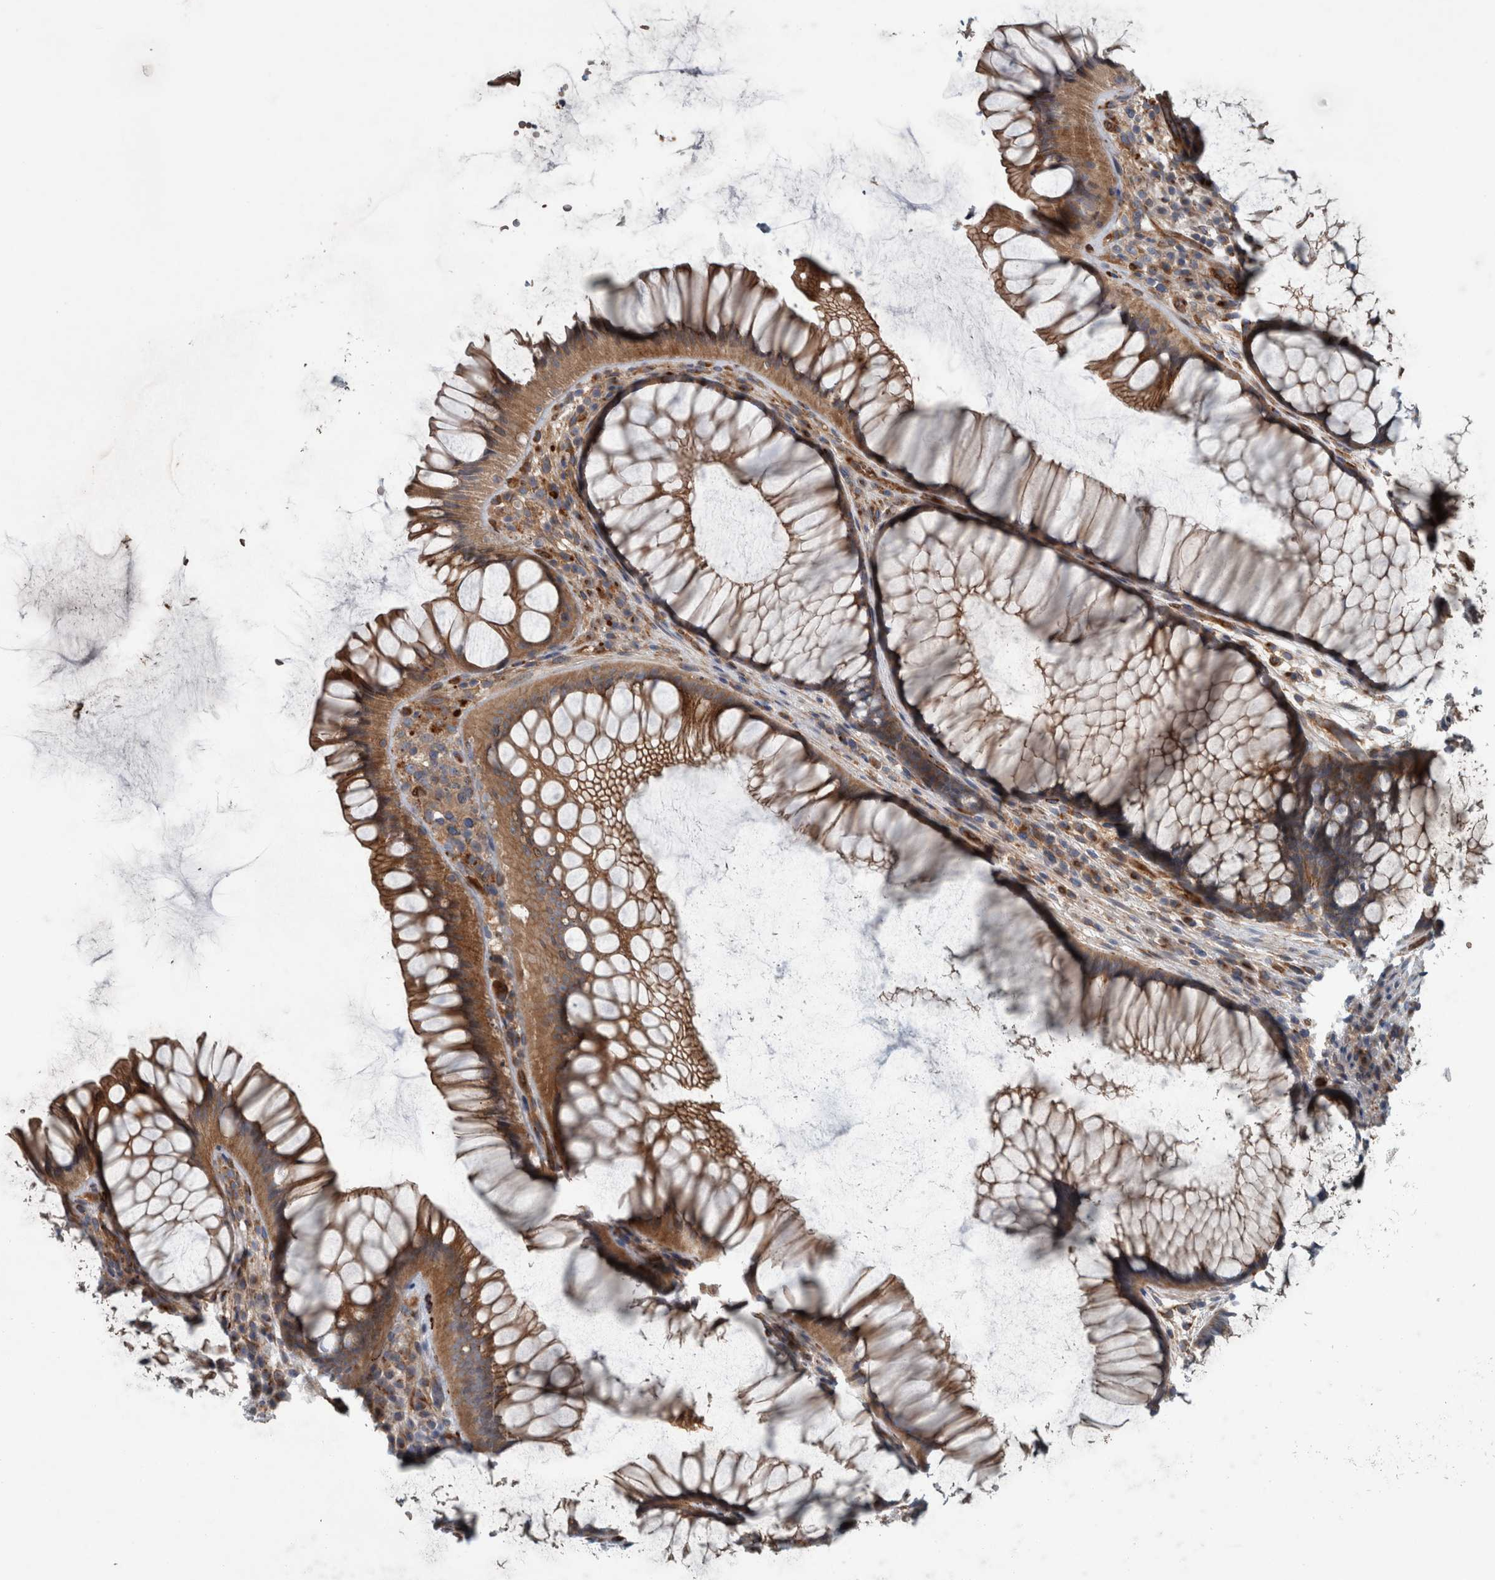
{"staining": {"intensity": "moderate", "quantity": ">75%", "location": "cytoplasmic/membranous"}, "tissue": "rectum", "cell_type": "Glandular cells", "image_type": "normal", "snomed": [{"axis": "morphology", "description": "Normal tissue, NOS"}, {"axis": "topography", "description": "Rectum"}], "caption": "Glandular cells display moderate cytoplasmic/membranous staining in approximately >75% of cells in normal rectum.", "gene": "GLT8D2", "patient": {"sex": "male", "age": 51}}